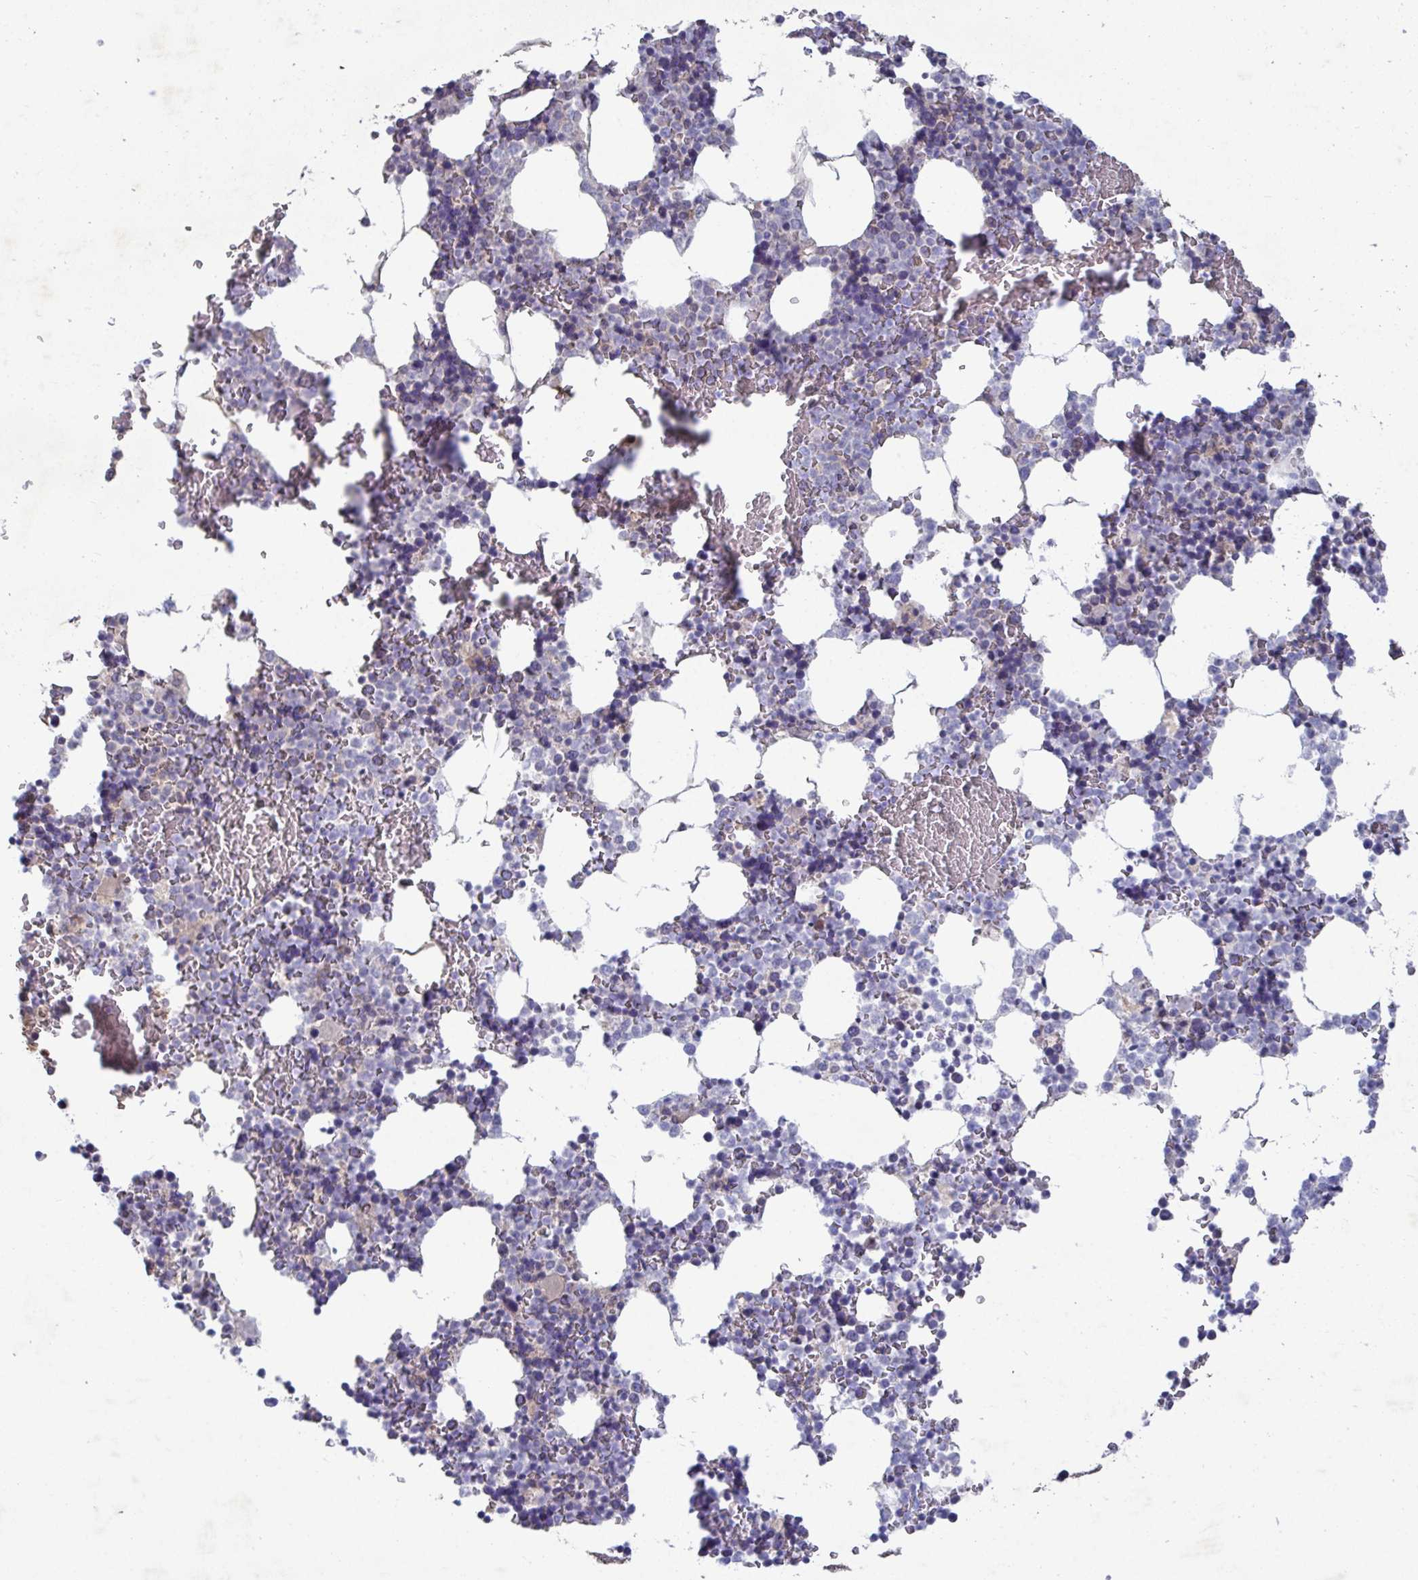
{"staining": {"intensity": "moderate", "quantity": "<25%", "location": "cytoplasmic/membranous"}, "tissue": "bone marrow", "cell_type": "Hematopoietic cells", "image_type": "normal", "snomed": [{"axis": "morphology", "description": "Normal tissue, NOS"}, {"axis": "topography", "description": "Bone marrow"}], "caption": "A high-resolution micrograph shows IHC staining of unremarkable bone marrow, which displays moderate cytoplasmic/membranous positivity in about <25% of hematopoietic cells.", "gene": "GALNT13", "patient": {"sex": "female", "age": 42}}